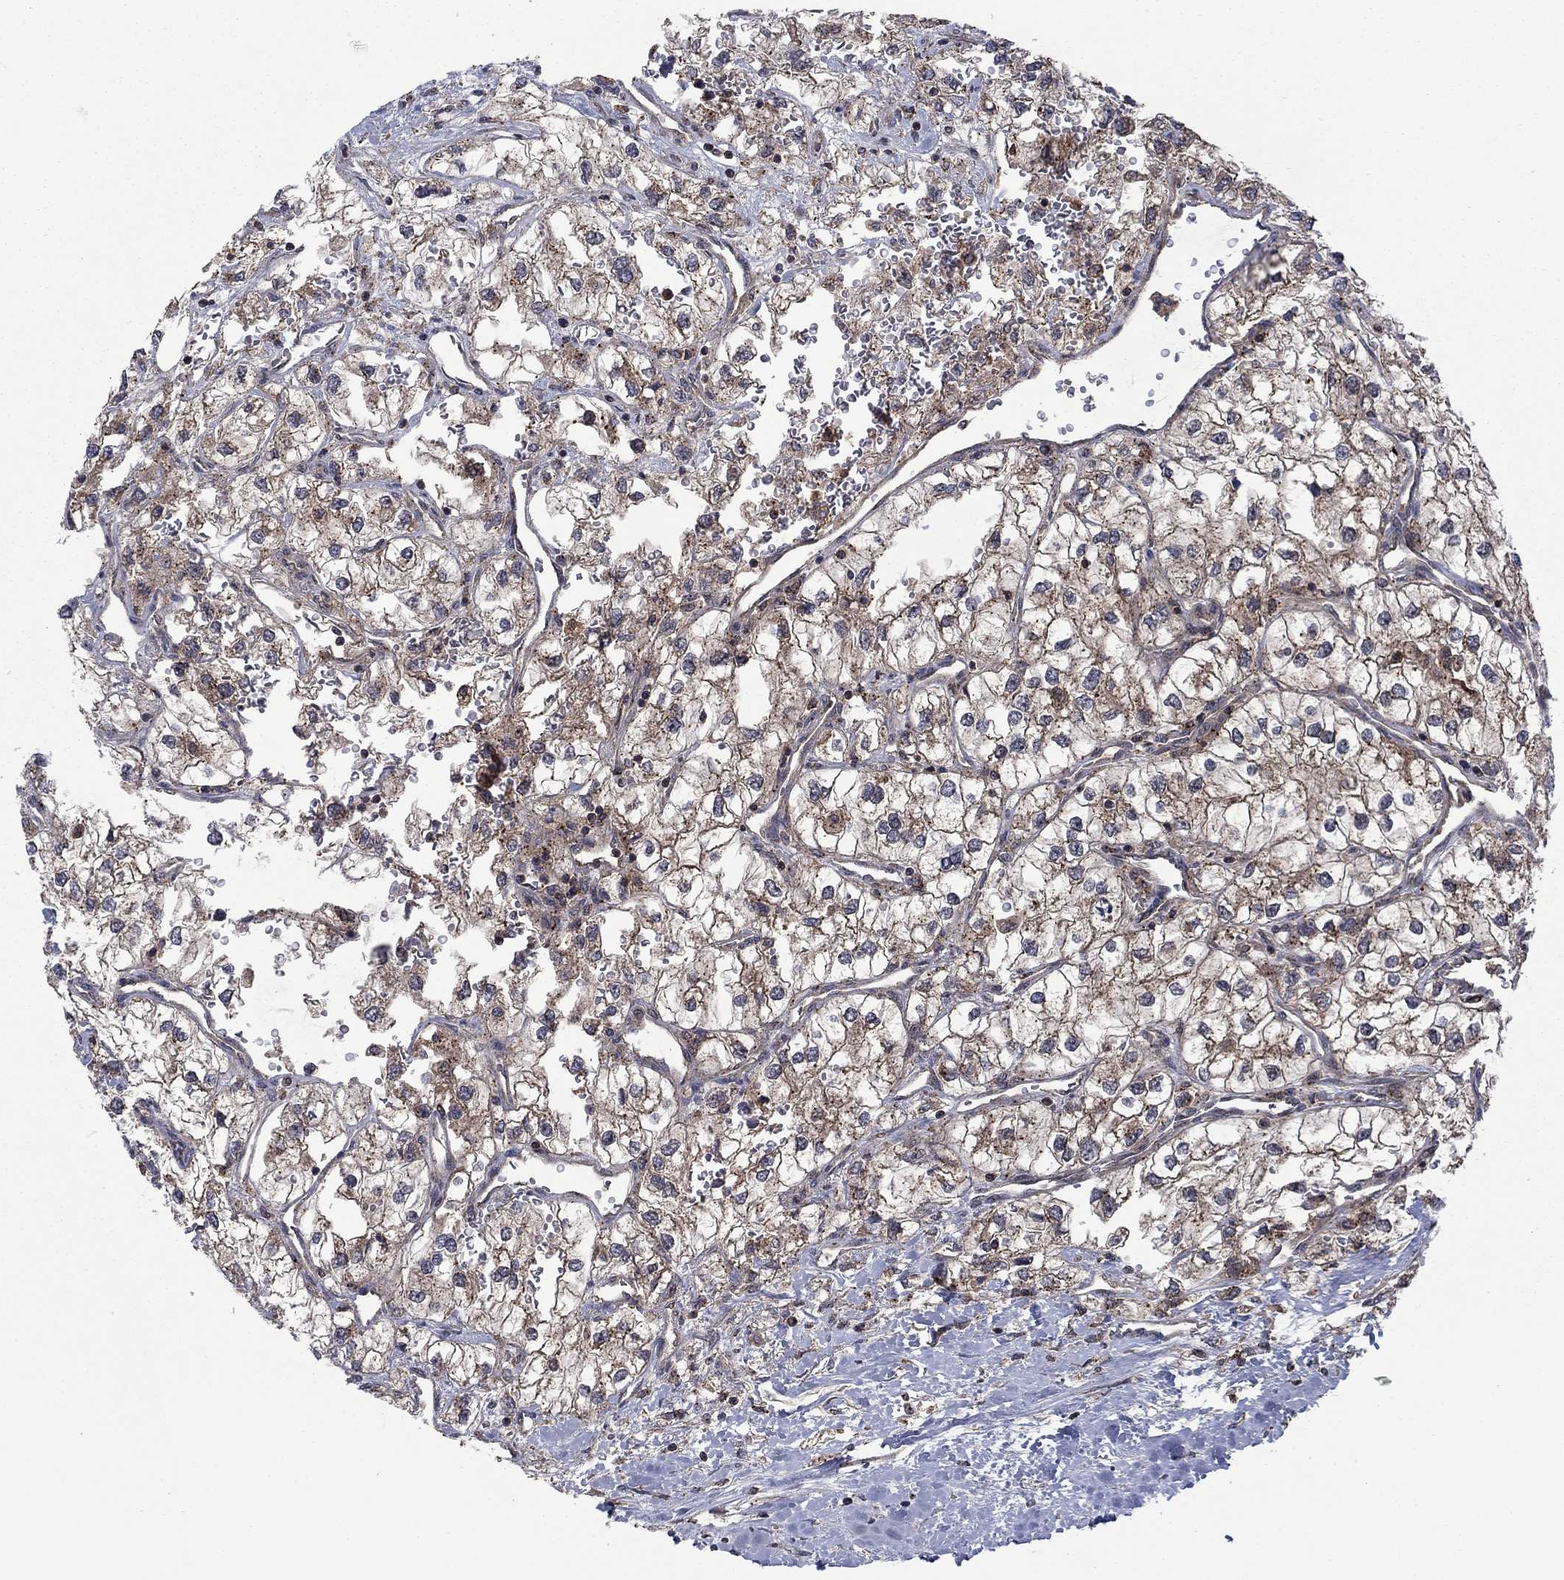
{"staining": {"intensity": "moderate", "quantity": "25%-75%", "location": "cytoplasmic/membranous"}, "tissue": "renal cancer", "cell_type": "Tumor cells", "image_type": "cancer", "snomed": [{"axis": "morphology", "description": "Adenocarcinoma, NOS"}, {"axis": "topography", "description": "Kidney"}], "caption": "Immunohistochemistry of renal adenocarcinoma displays medium levels of moderate cytoplasmic/membranous positivity in about 25%-75% of tumor cells.", "gene": "IFI35", "patient": {"sex": "male", "age": 59}}